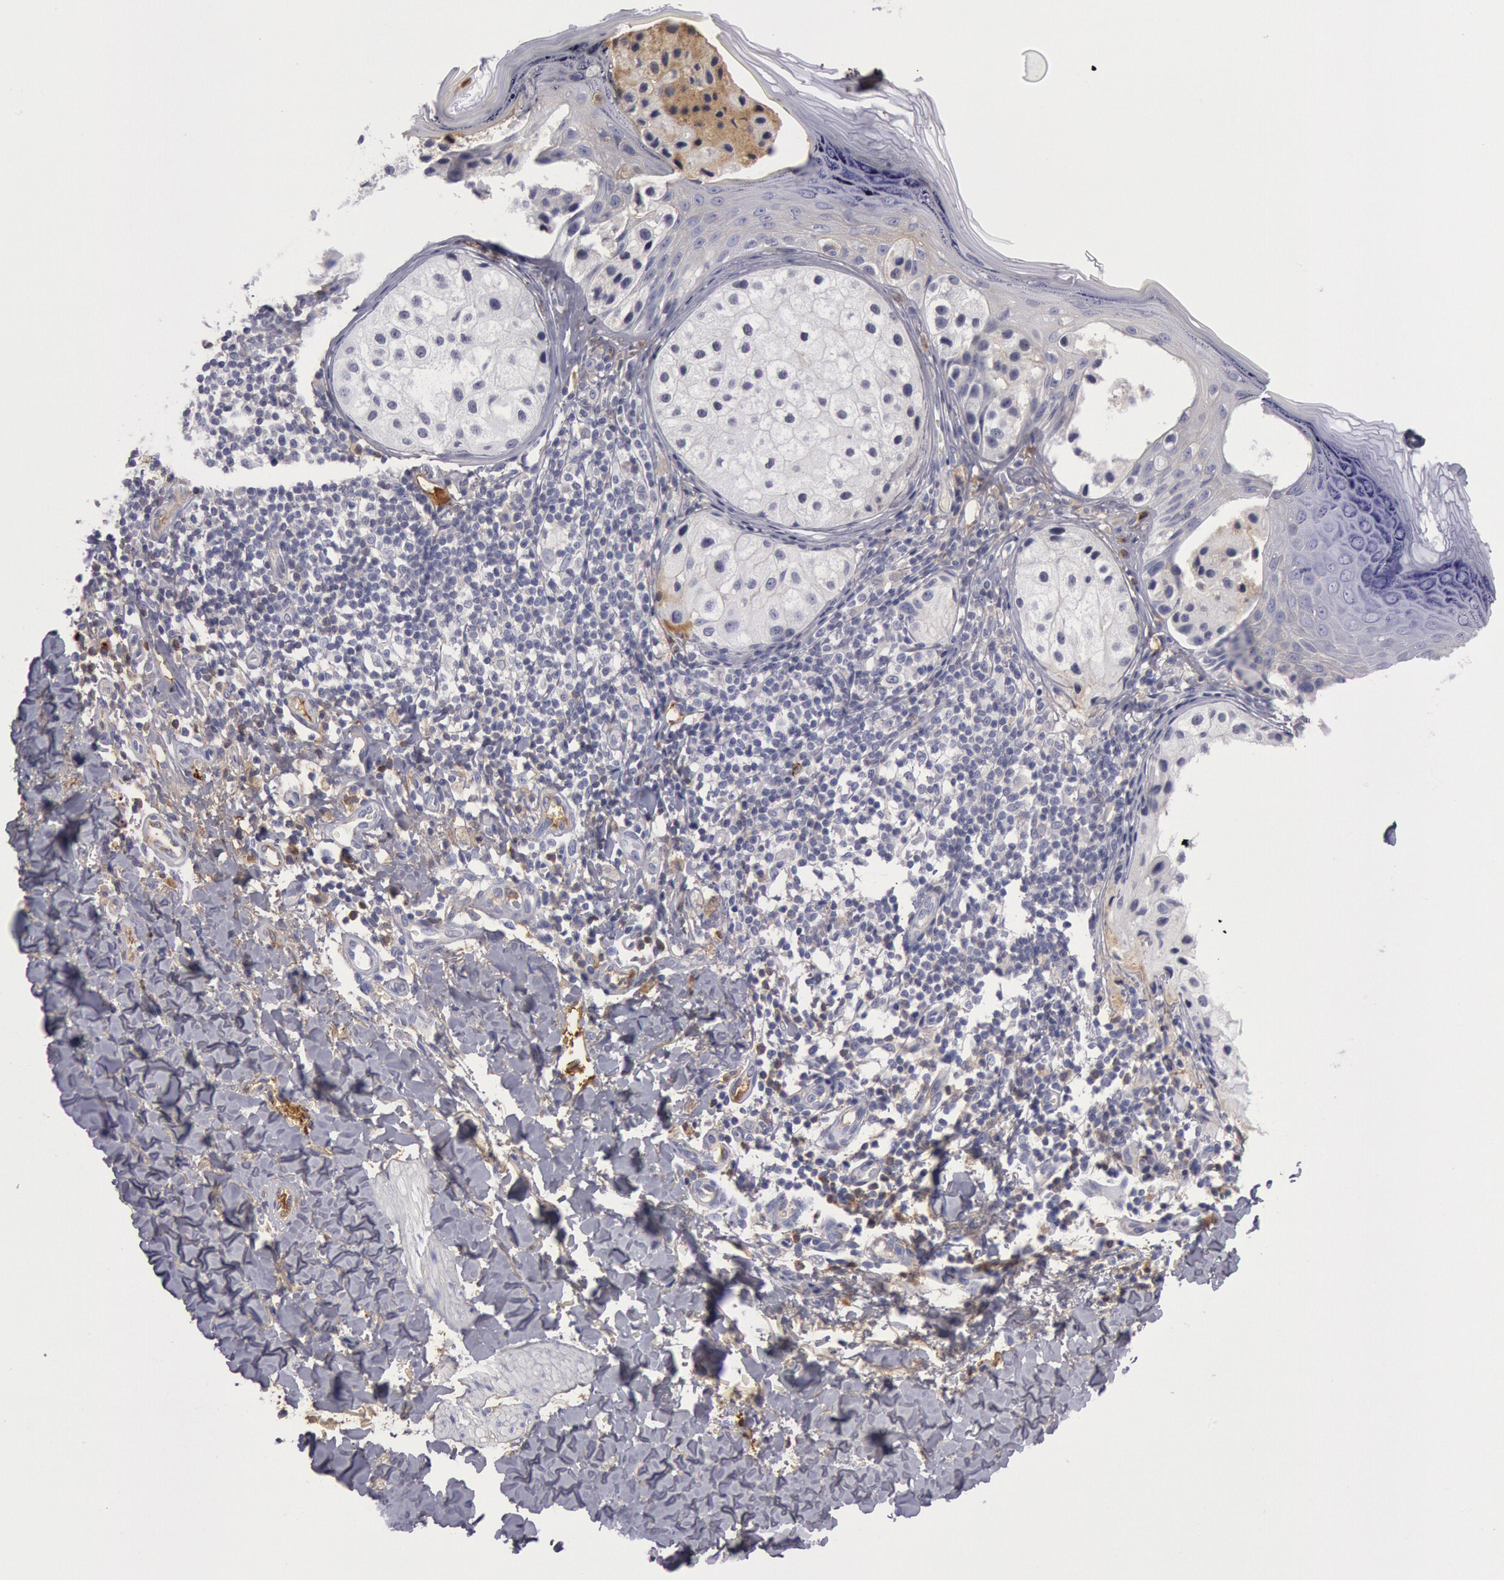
{"staining": {"intensity": "negative", "quantity": "none", "location": "none"}, "tissue": "melanoma", "cell_type": "Tumor cells", "image_type": "cancer", "snomed": [{"axis": "morphology", "description": "Malignant melanoma, NOS"}, {"axis": "topography", "description": "Skin"}], "caption": "Human melanoma stained for a protein using IHC demonstrates no positivity in tumor cells.", "gene": "IGHA1", "patient": {"sex": "male", "age": 23}}